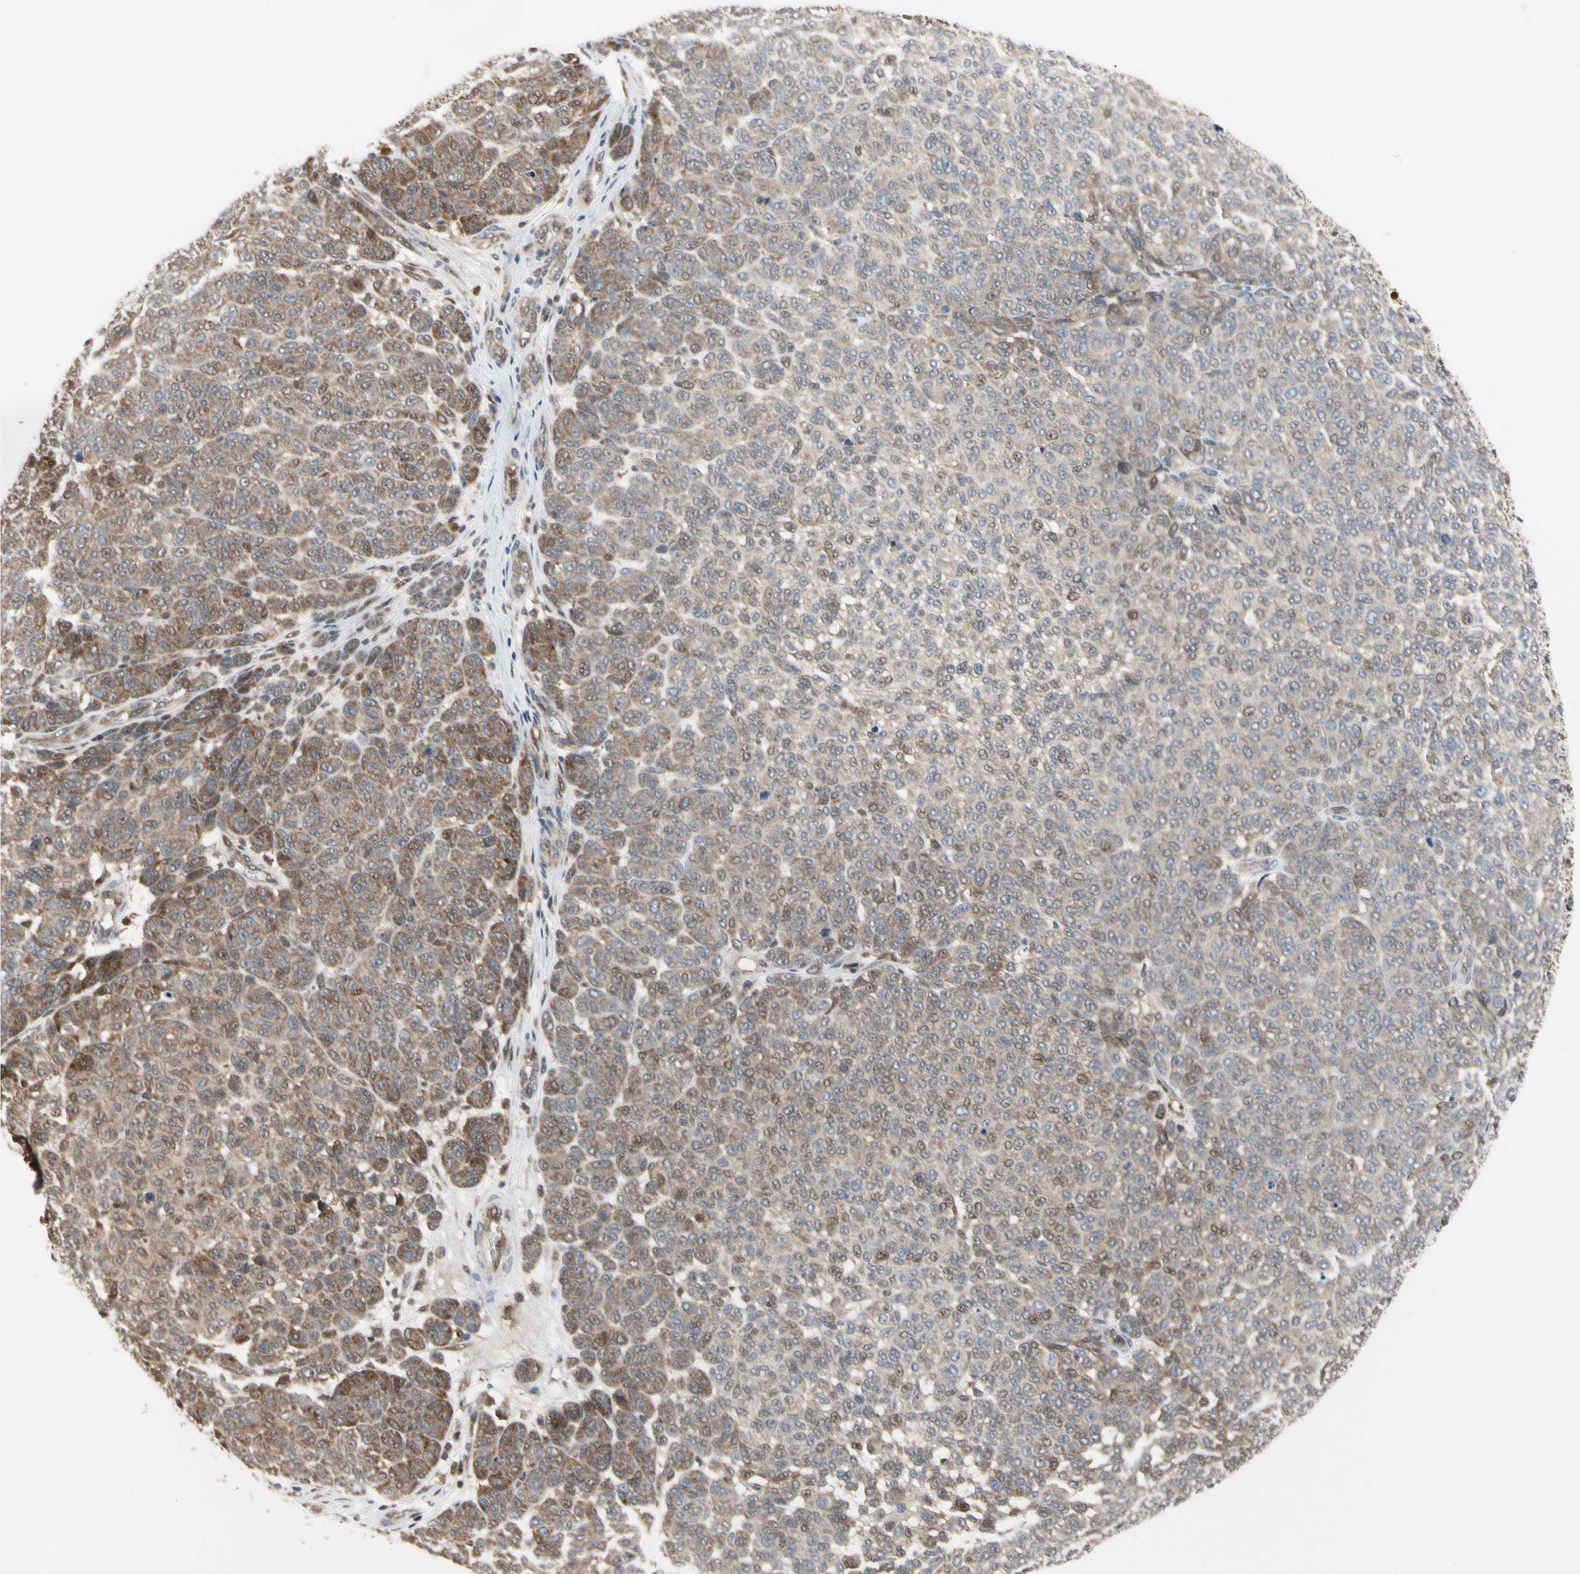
{"staining": {"intensity": "weak", "quantity": ">75%", "location": "cytoplasmic/membranous"}, "tissue": "melanoma", "cell_type": "Tumor cells", "image_type": "cancer", "snomed": [{"axis": "morphology", "description": "Malignant melanoma, NOS"}, {"axis": "topography", "description": "Skin"}], "caption": "Immunohistochemistry (IHC) (DAB) staining of human melanoma displays weak cytoplasmic/membranous protein expression in about >75% of tumor cells.", "gene": "CDK5", "patient": {"sex": "male", "age": 59}}